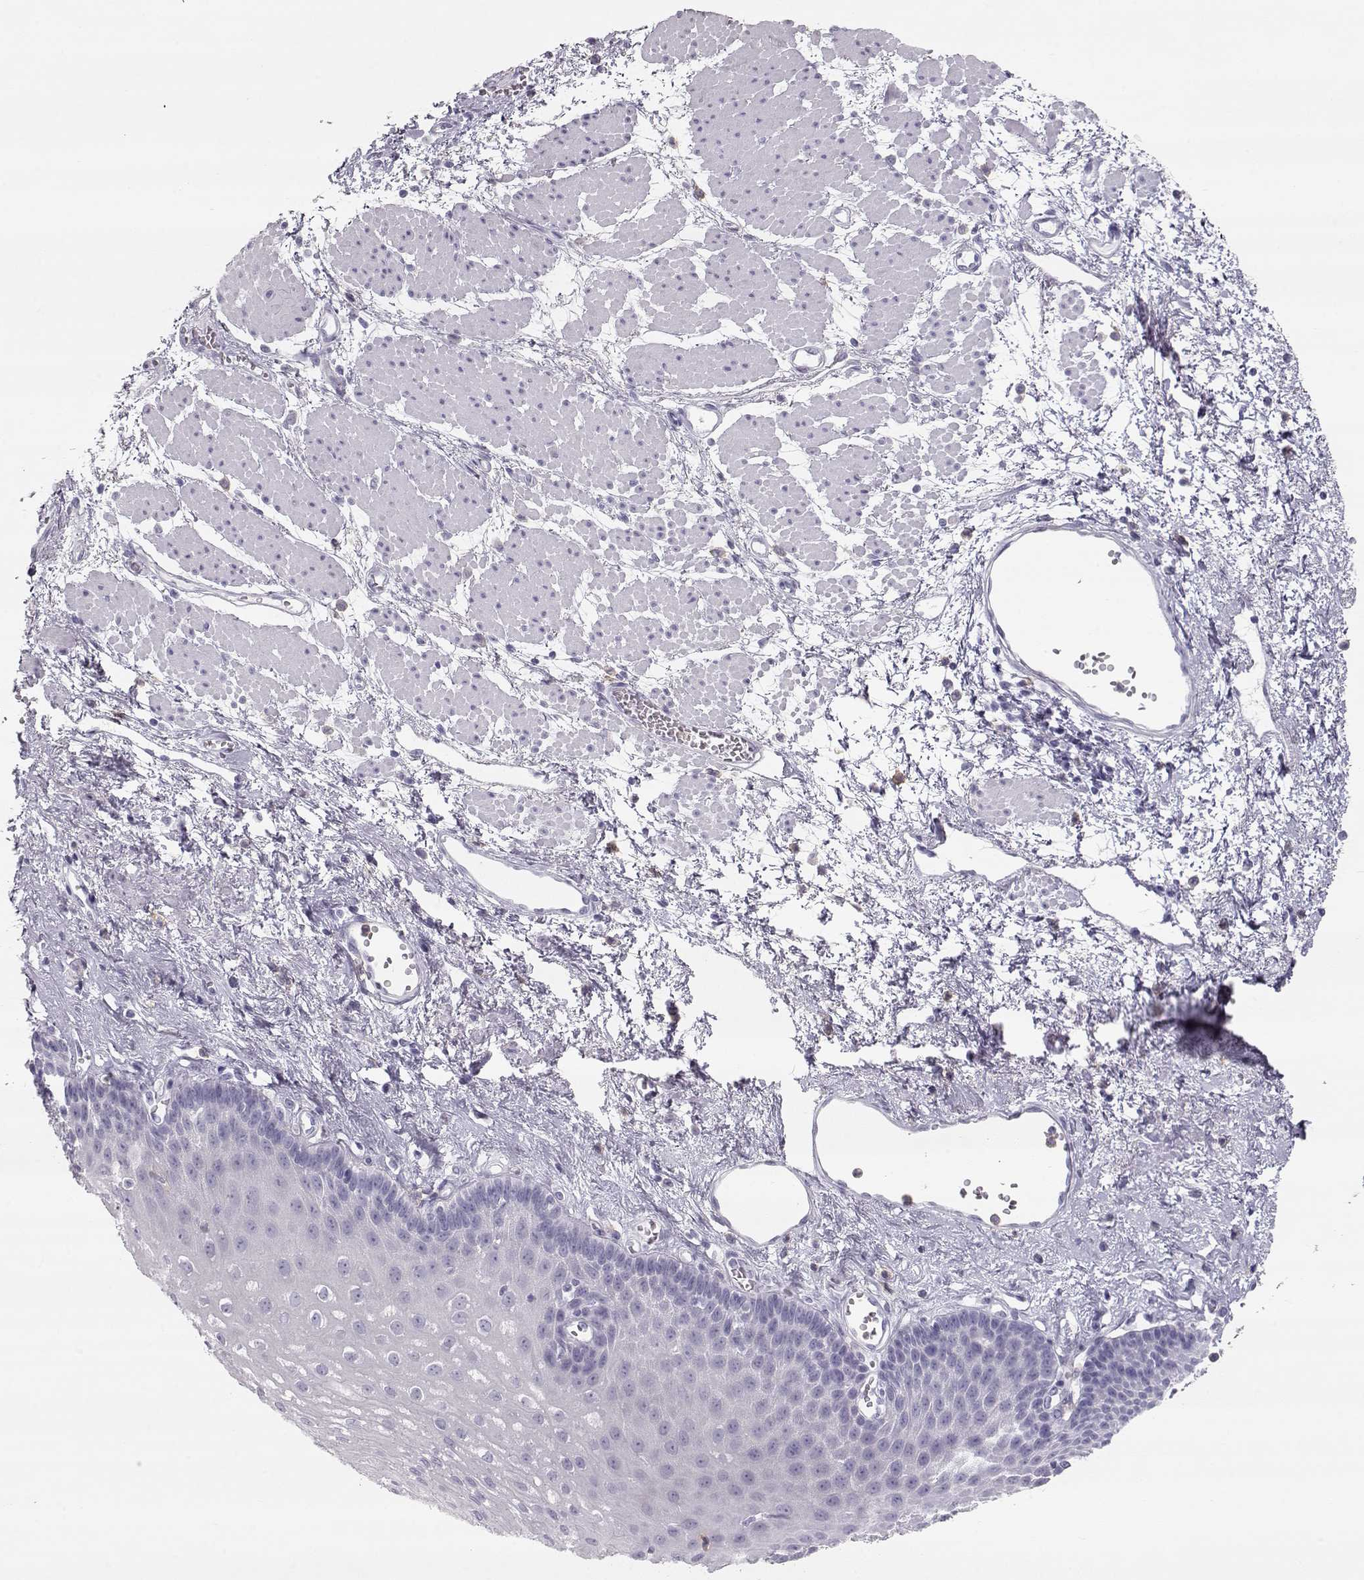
{"staining": {"intensity": "negative", "quantity": "none", "location": "none"}, "tissue": "esophagus", "cell_type": "Squamous epithelial cells", "image_type": "normal", "snomed": [{"axis": "morphology", "description": "Normal tissue, NOS"}, {"axis": "topography", "description": "Esophagus"}], "caption": "An immunohistochemistry micrograph of benign esophagus is shown. There is no staining in squamous epithelial cells of esophagus.", "gene": "MIP", "patient": {"sex": "female", "age": 62}}